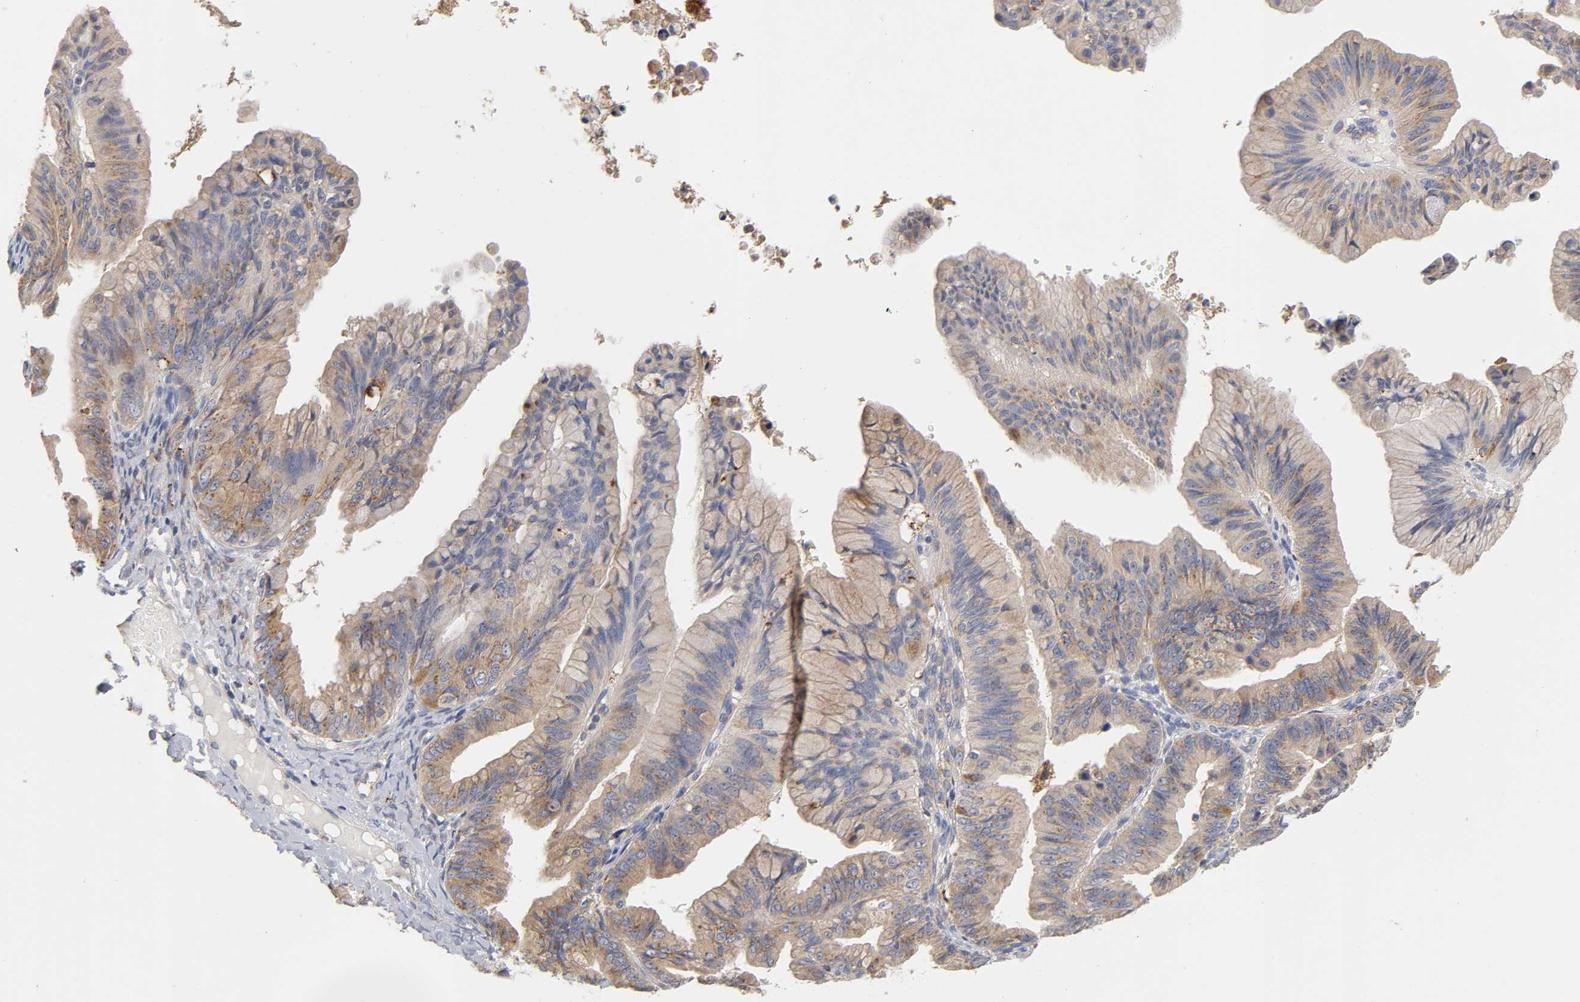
{"staining": {"intensity": "weak", "quantity": ">75%", "location": "cytoplasmic/membranous"}, "tissue": "ovarian cancer", "cell_type": "Tumor cells", "image_type": "cancer", "snomed": [{"axis": "morphology", "description": "Cystadenocarcinoma, mucinous, NOS"}, {"axis": "topography", "description": "Ovary"}], "caption": "Protein expression analysis of ovarian cancer demonstrates weak cytoplasmic/membranous expression in about >75% of tumor cells.", "gene": "C17orf75", "patient": {"sex": "female", "age": 36}}